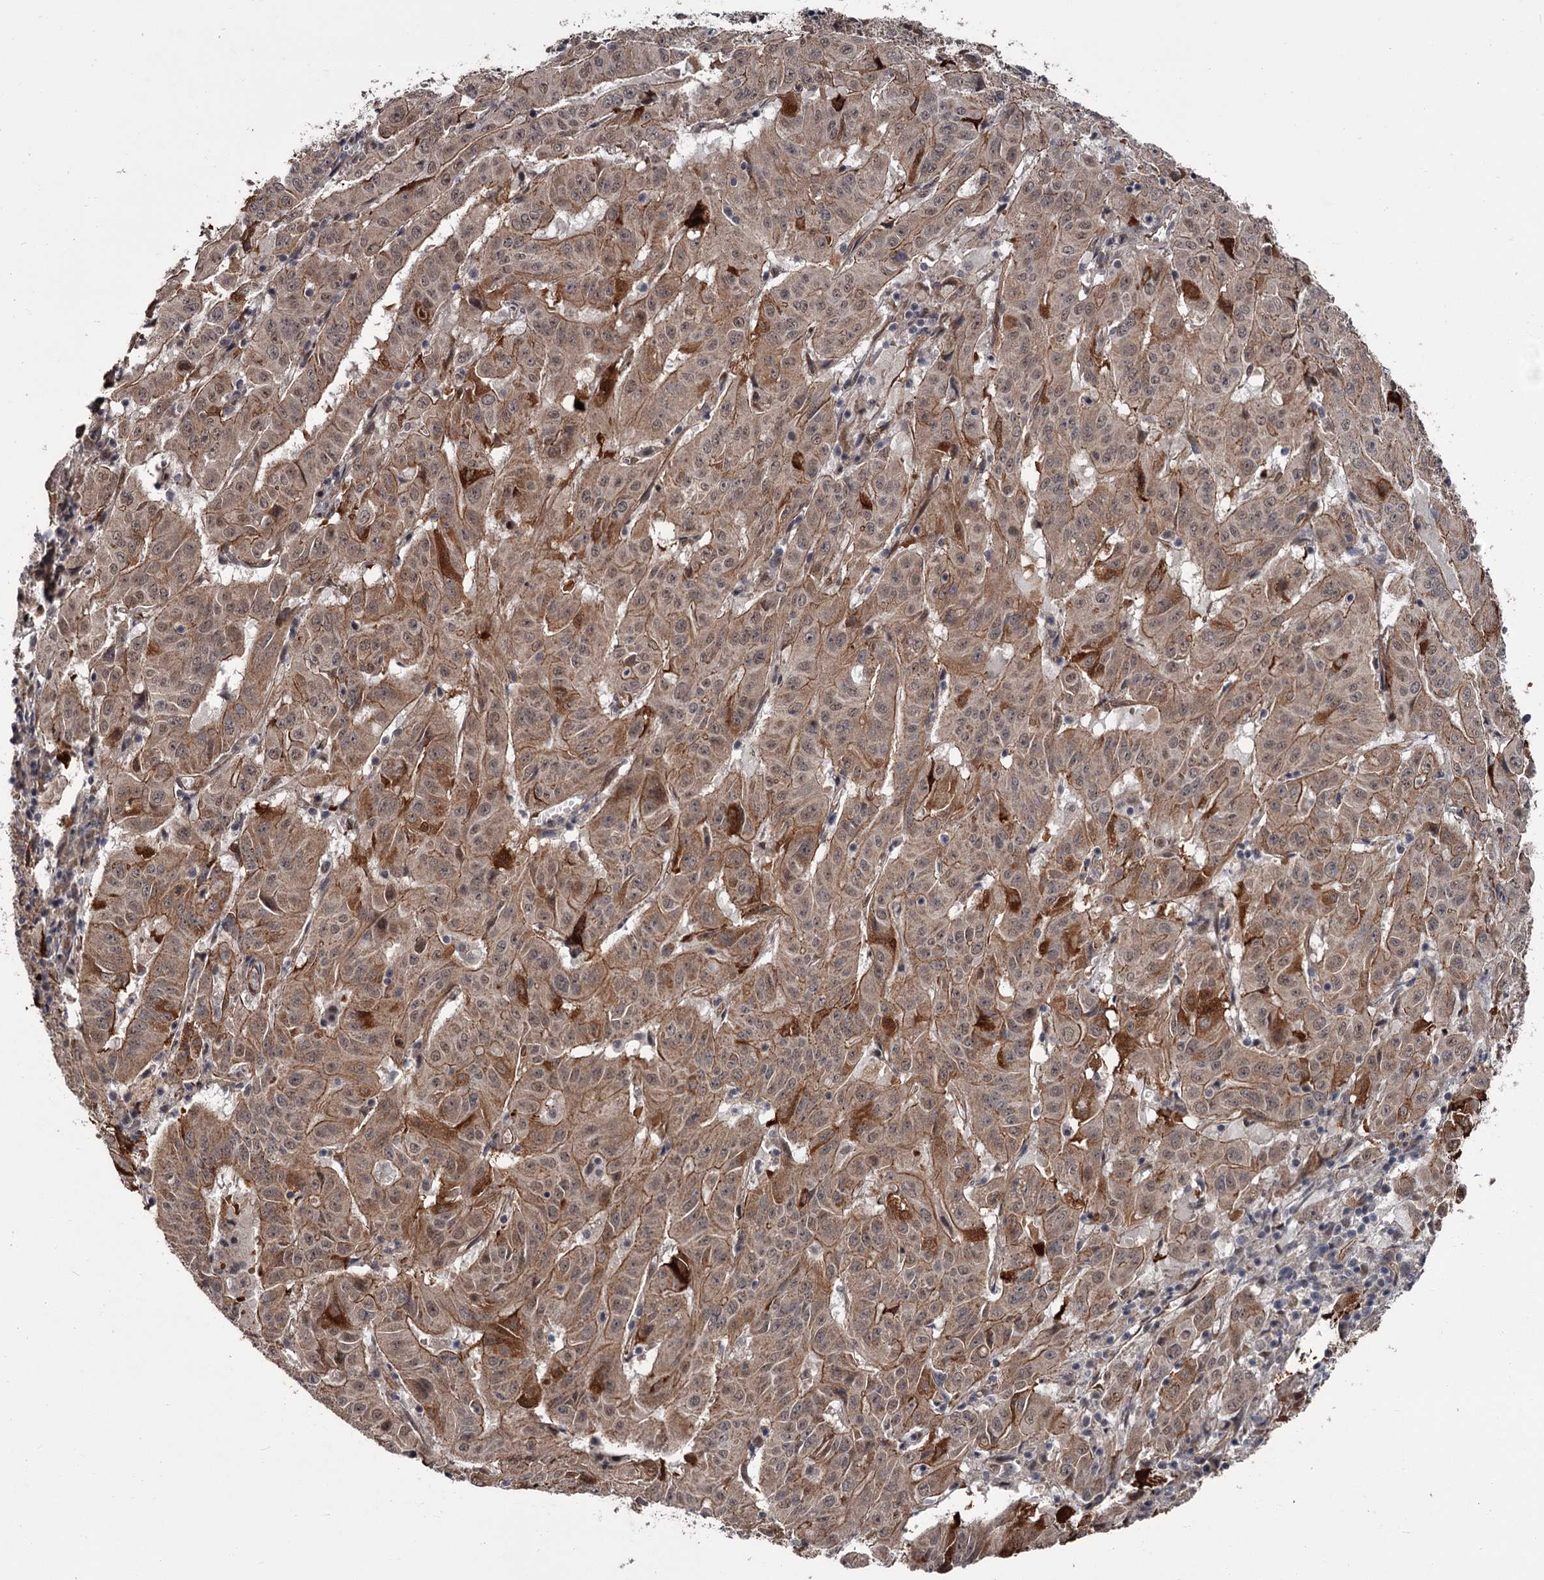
{"staining": {"intensity": "moderate", "quantity": ">75%", "location": "cytoplasmic/membranous"}, "tissue": "pancreatic cancer", "cell_type": "Tumor cells", "image_type": "cancer", "snomed": [{"axis": "morphology", "description": "Adenocarcinoma, NOS"}, {"axis": "topography", "description": "Pancreas"}], "caption": "Immunohistochemical staining of pancreatic cancer shows moderate cytoplasmic/membranous protein staining in approximately >75% of tumor cells.", "gene": "CDC42EP2", "patient": {"sex": "male", "age": 63}}